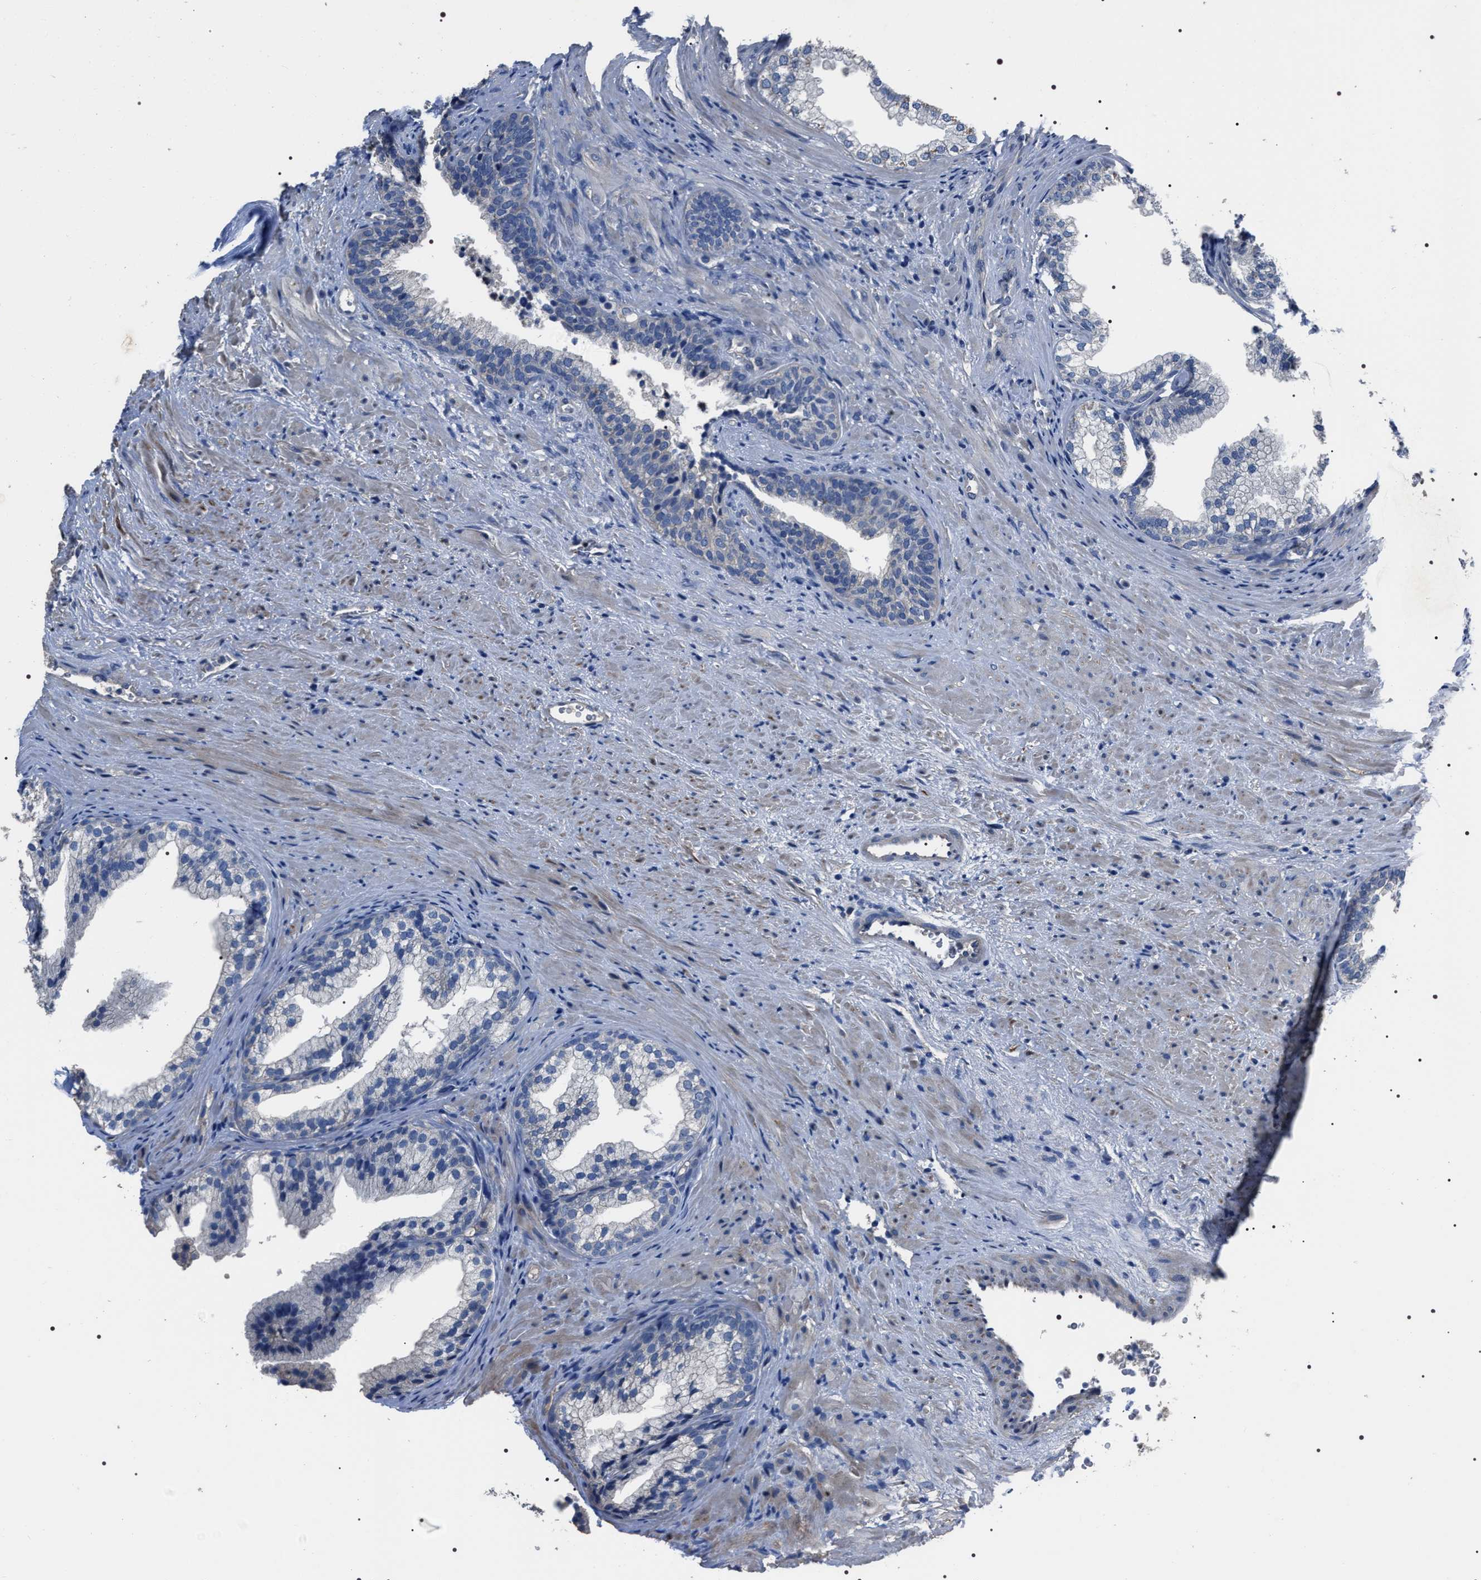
{"staining": {"intensity": "negative", "quantity": "none", "location": "none"}, "tissue": "prostate", "cell_type": "Glandular cells", "image_type": "normal", "snomed": [{"axis": "morphology", "description": "Normal tissue, NOS"}, {"axis": "topography", "description": "Prostate"}], "caption": "IHC photomicrograph of normal prostate stained for a protein (brown), which demonstrates no expression in glandular cells. (Immunohistochemistry (ihc), brightfield microscopy, high magnification).", "gene": "TRIM54", "patient": {"sex": "male", "age": 76}}